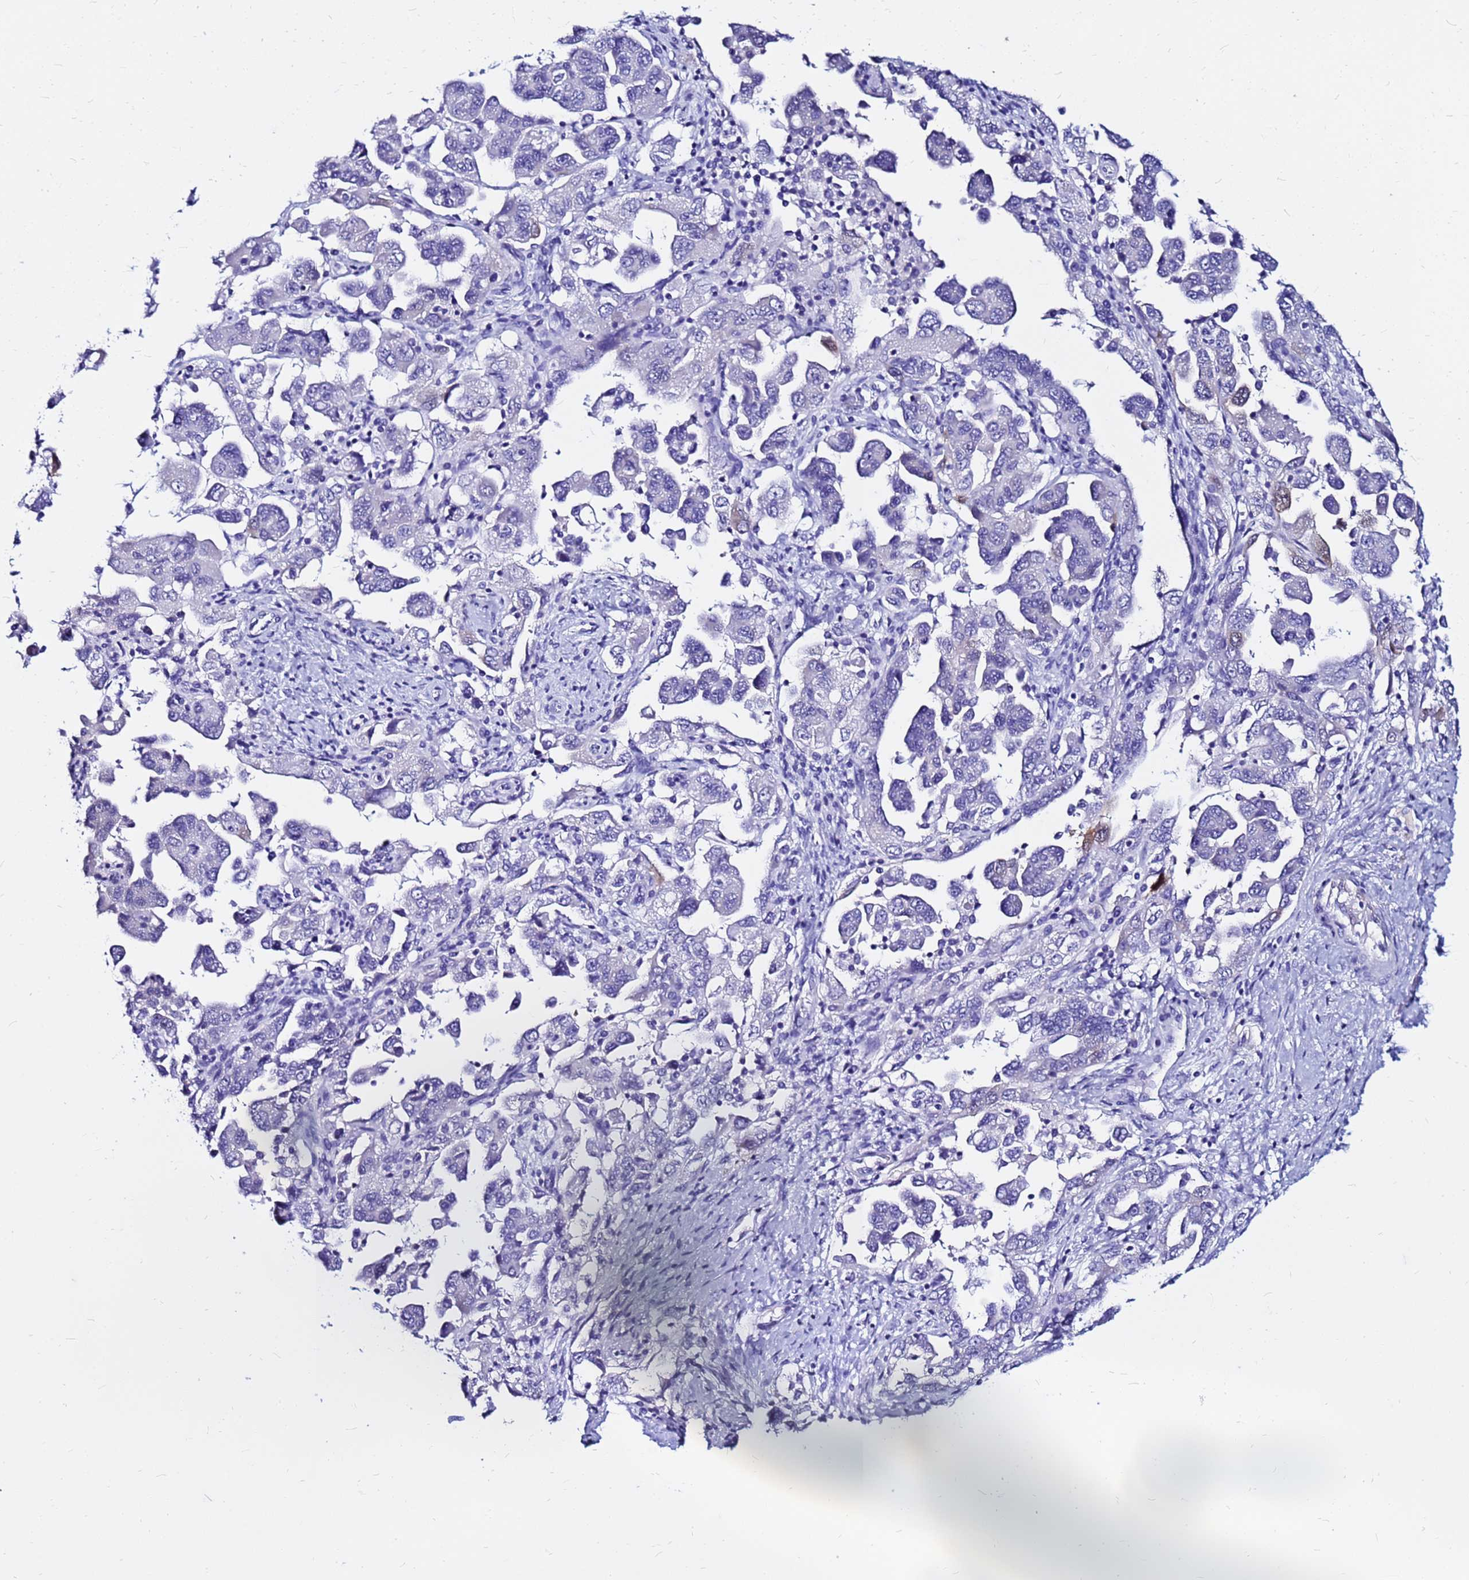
{"staining": {"intensity": "negative", "quantity": "none", "location": "none"}, "tissue": "ovarian cancer", "cell_type": "Tumor cells", "image_type": "cancer", "snomed": [{"axis": "morphology", "description": "Carcinoma, NOS"}, {"axis": "morphology", "description": "Cystadenocarcinoma, serous, NOS"}, {"axis": "topography", "description": "Ovary"}], "caption": "Tumor cells show no significant staining in ovarian carcinoma. Nuclei are stained in blue.", "gene": "PPP1R14C", "patient": {"sex": "female", "age": 69}}